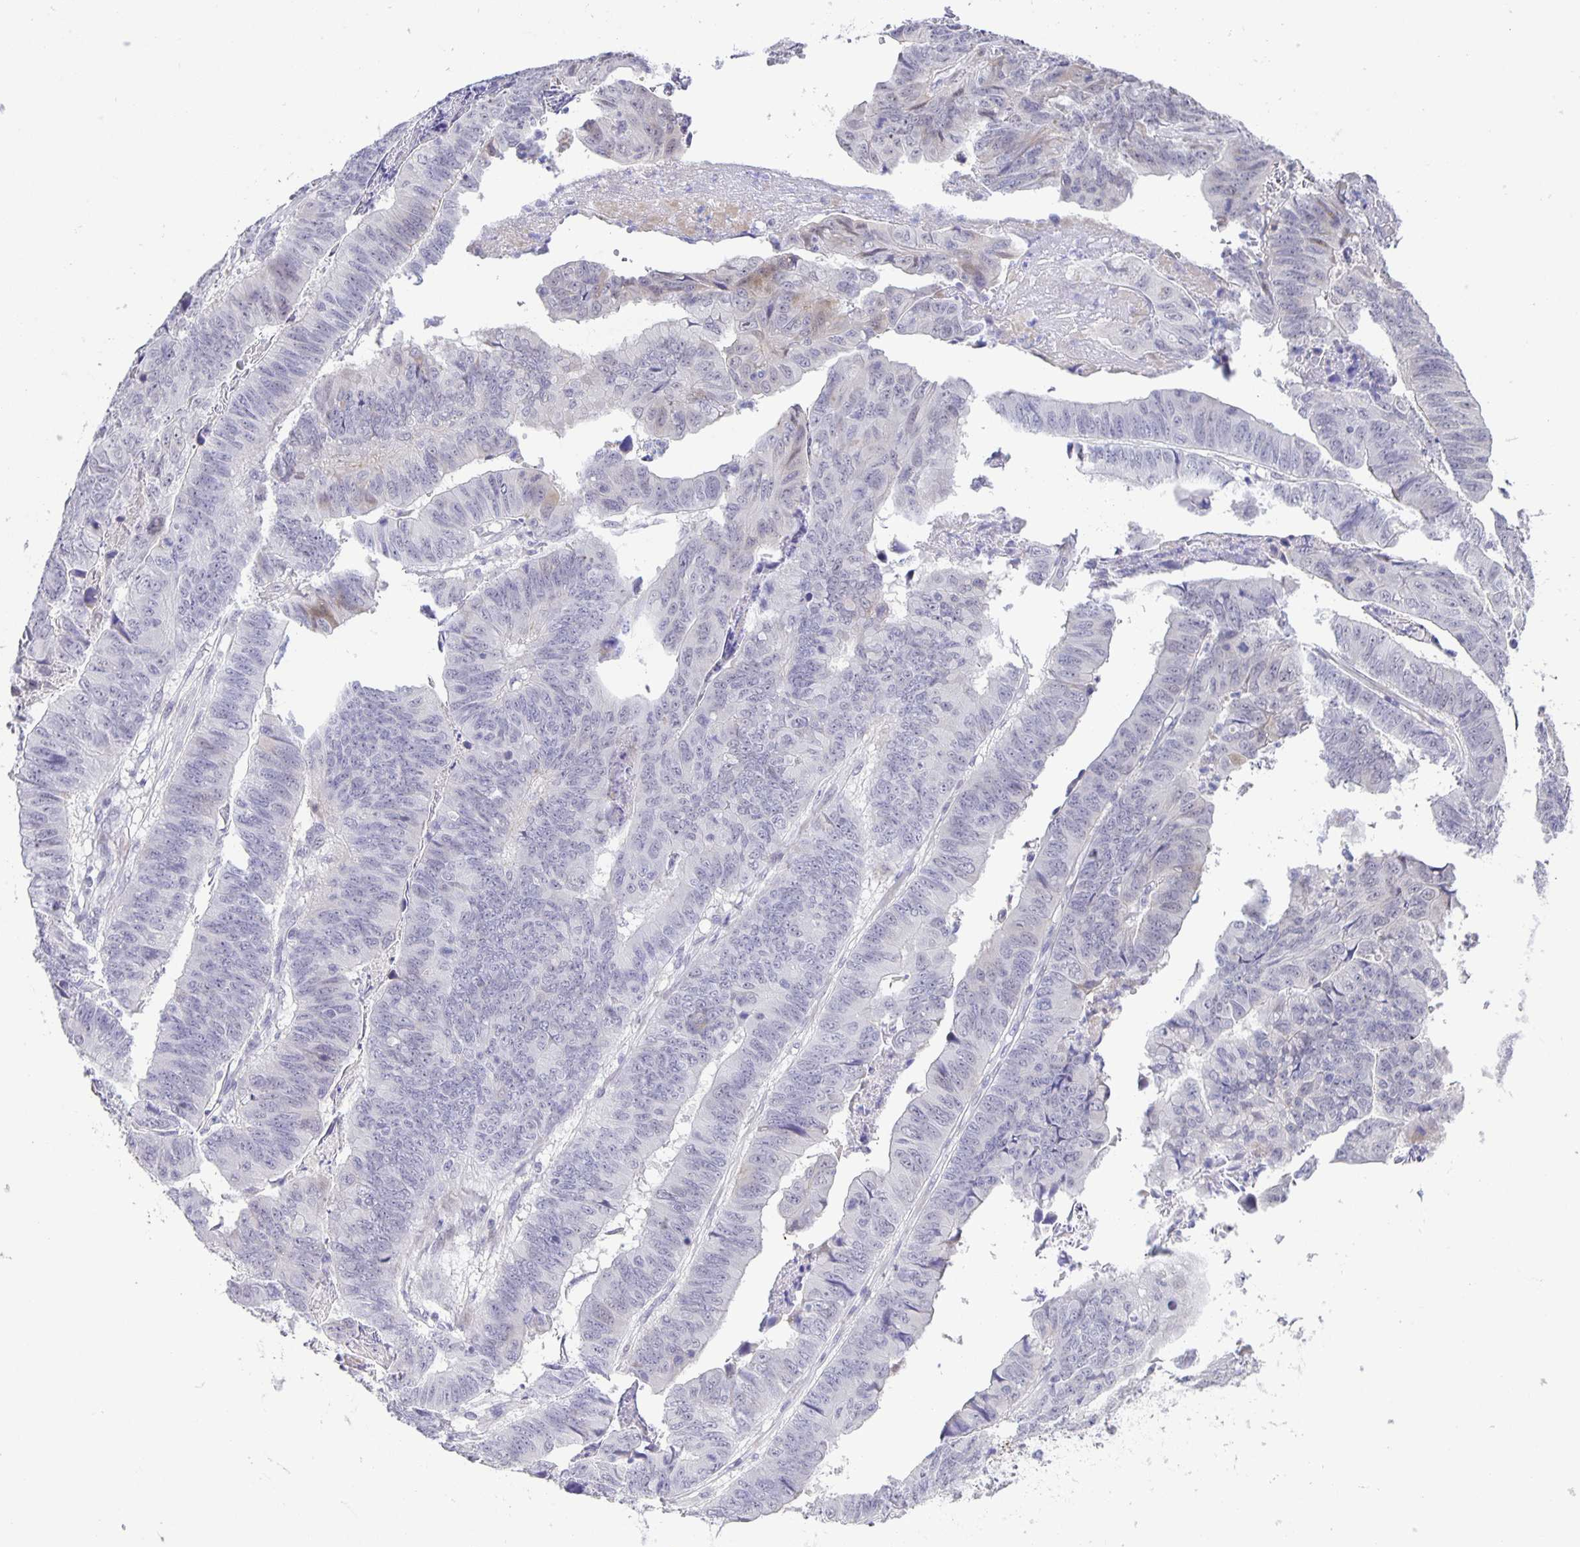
{"staining": {"intensity": "negative", "quantity": "none", "location": "none"}, "tissue": "stomach cancer", "cell_type": "Tumor cells", "image_type": "cancer", "snomed": [{"axis": "morphology", "description": "Adenocarcinoma, NOS"}, {"axis": "topography", "description": "Stomach, lower"}], "caption": "Protein analysis of stomach cancer demonstrates no significant positivity in tumor cells.", "gene": "PHRF1", "patient": {"sex": "male", "age": 77}}